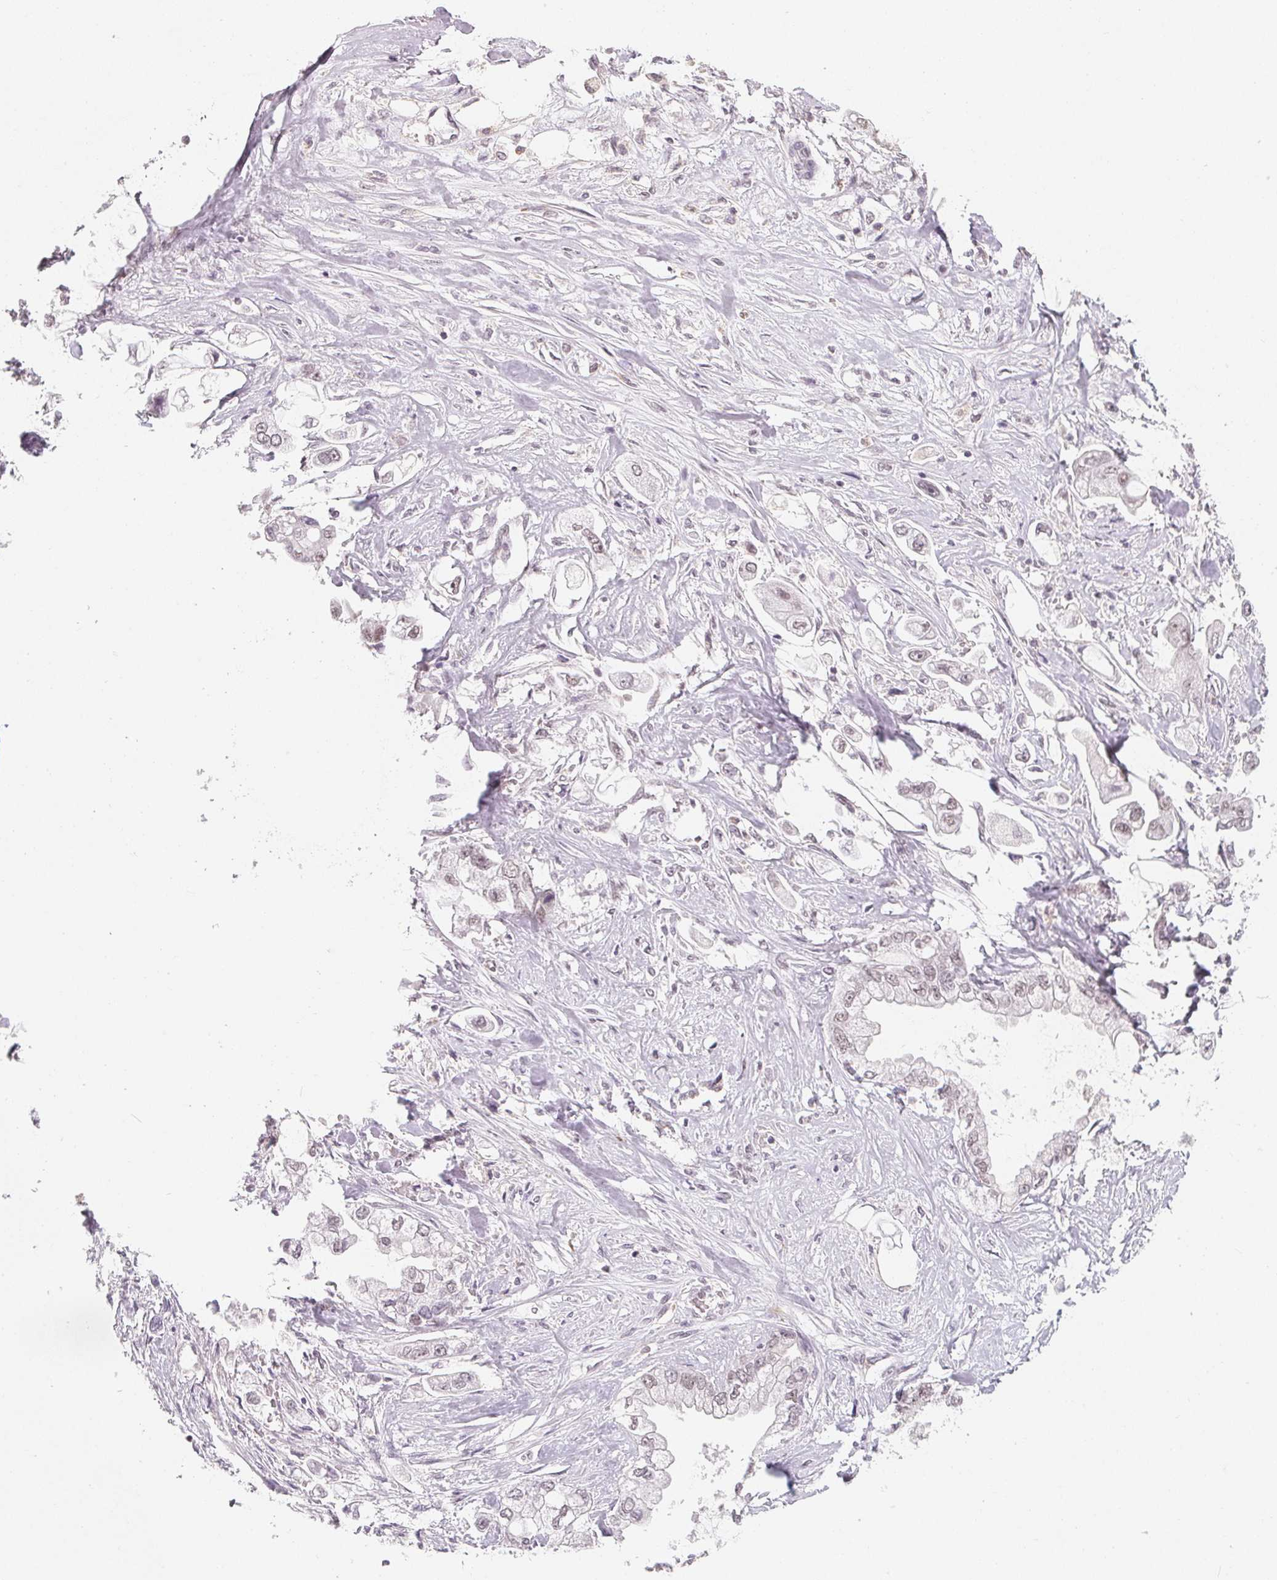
{"staining": {"intensity": "negative", "quantity": "none", "location": "none"}, "tissue": "stomach cancer", "cell_type": "Tumor cells", "image_type": "cancer", "snomed": [{"axis": "morphology", "description": "Adenocarcinoma, NOS"}, {"axis": "topography", "description": "Stomach"}], "caption": "Histopathology image shows no significant protein positivity in tumor cells of adenocarcinoma (stomach). (DAB immunohistochemistry with hematoxylin counter stain).", "gene": "NXF3", "patient": {"sex": "male", "age": 62}}